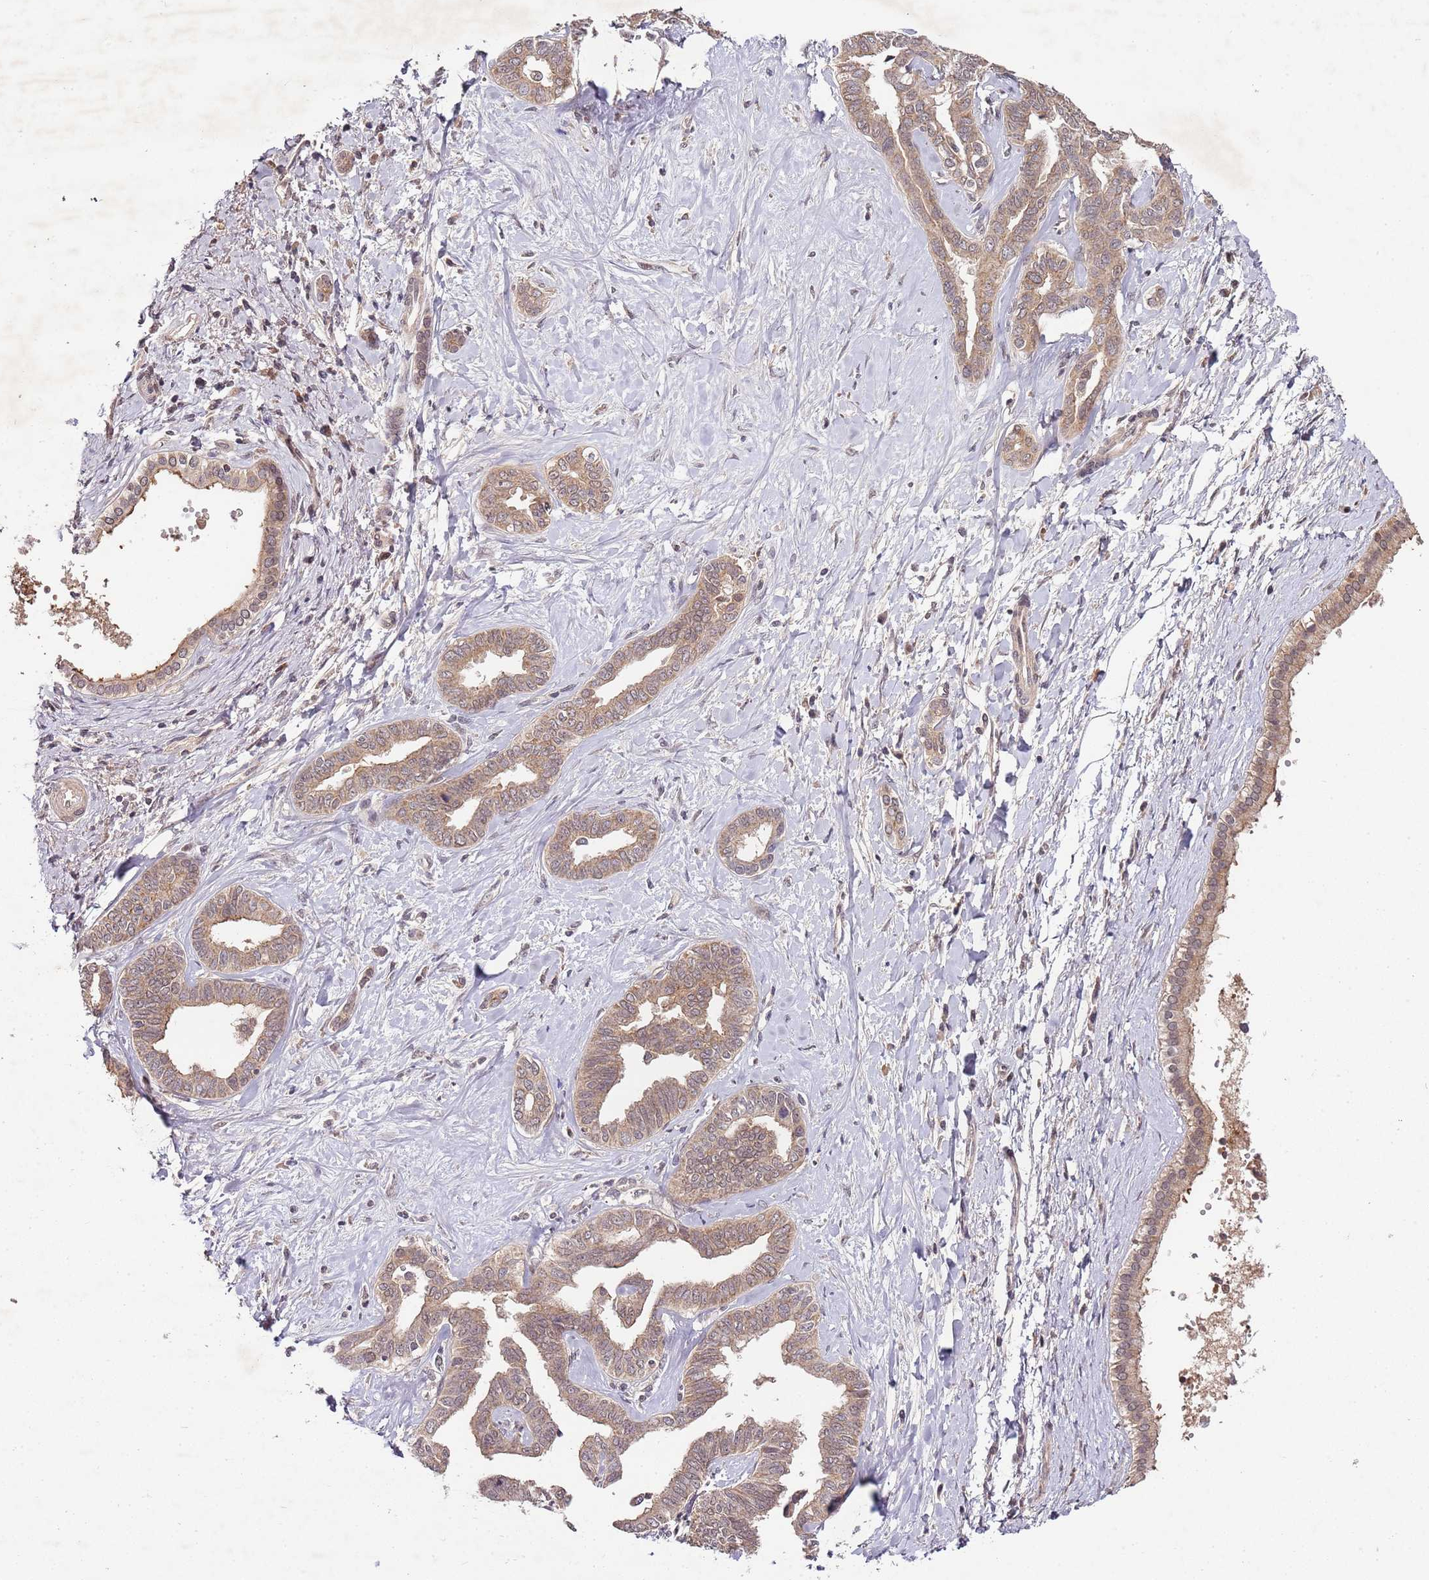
{"staining": {"intensity": "moderate", "quantity": ">75%", "location": "cytoplasmic/membranous"}, "tissue": "liver cancer", "cell_type": "Tumor cells", "image_type": "cancer", "snomed": [{"axis": "morphology", "description": "Cholangiocarcinoma"}, {"axis": "topography", "description": "Liver"}], "caption": "Moderate cytoplasmic/membranous staining for a protein is present in approximately >75% of tumor cells of liver cholangiocarcinoma using immunohistochemistry (IHC).", "gene": "LIN37", "patient": {"sex": "female", "age": 77}}